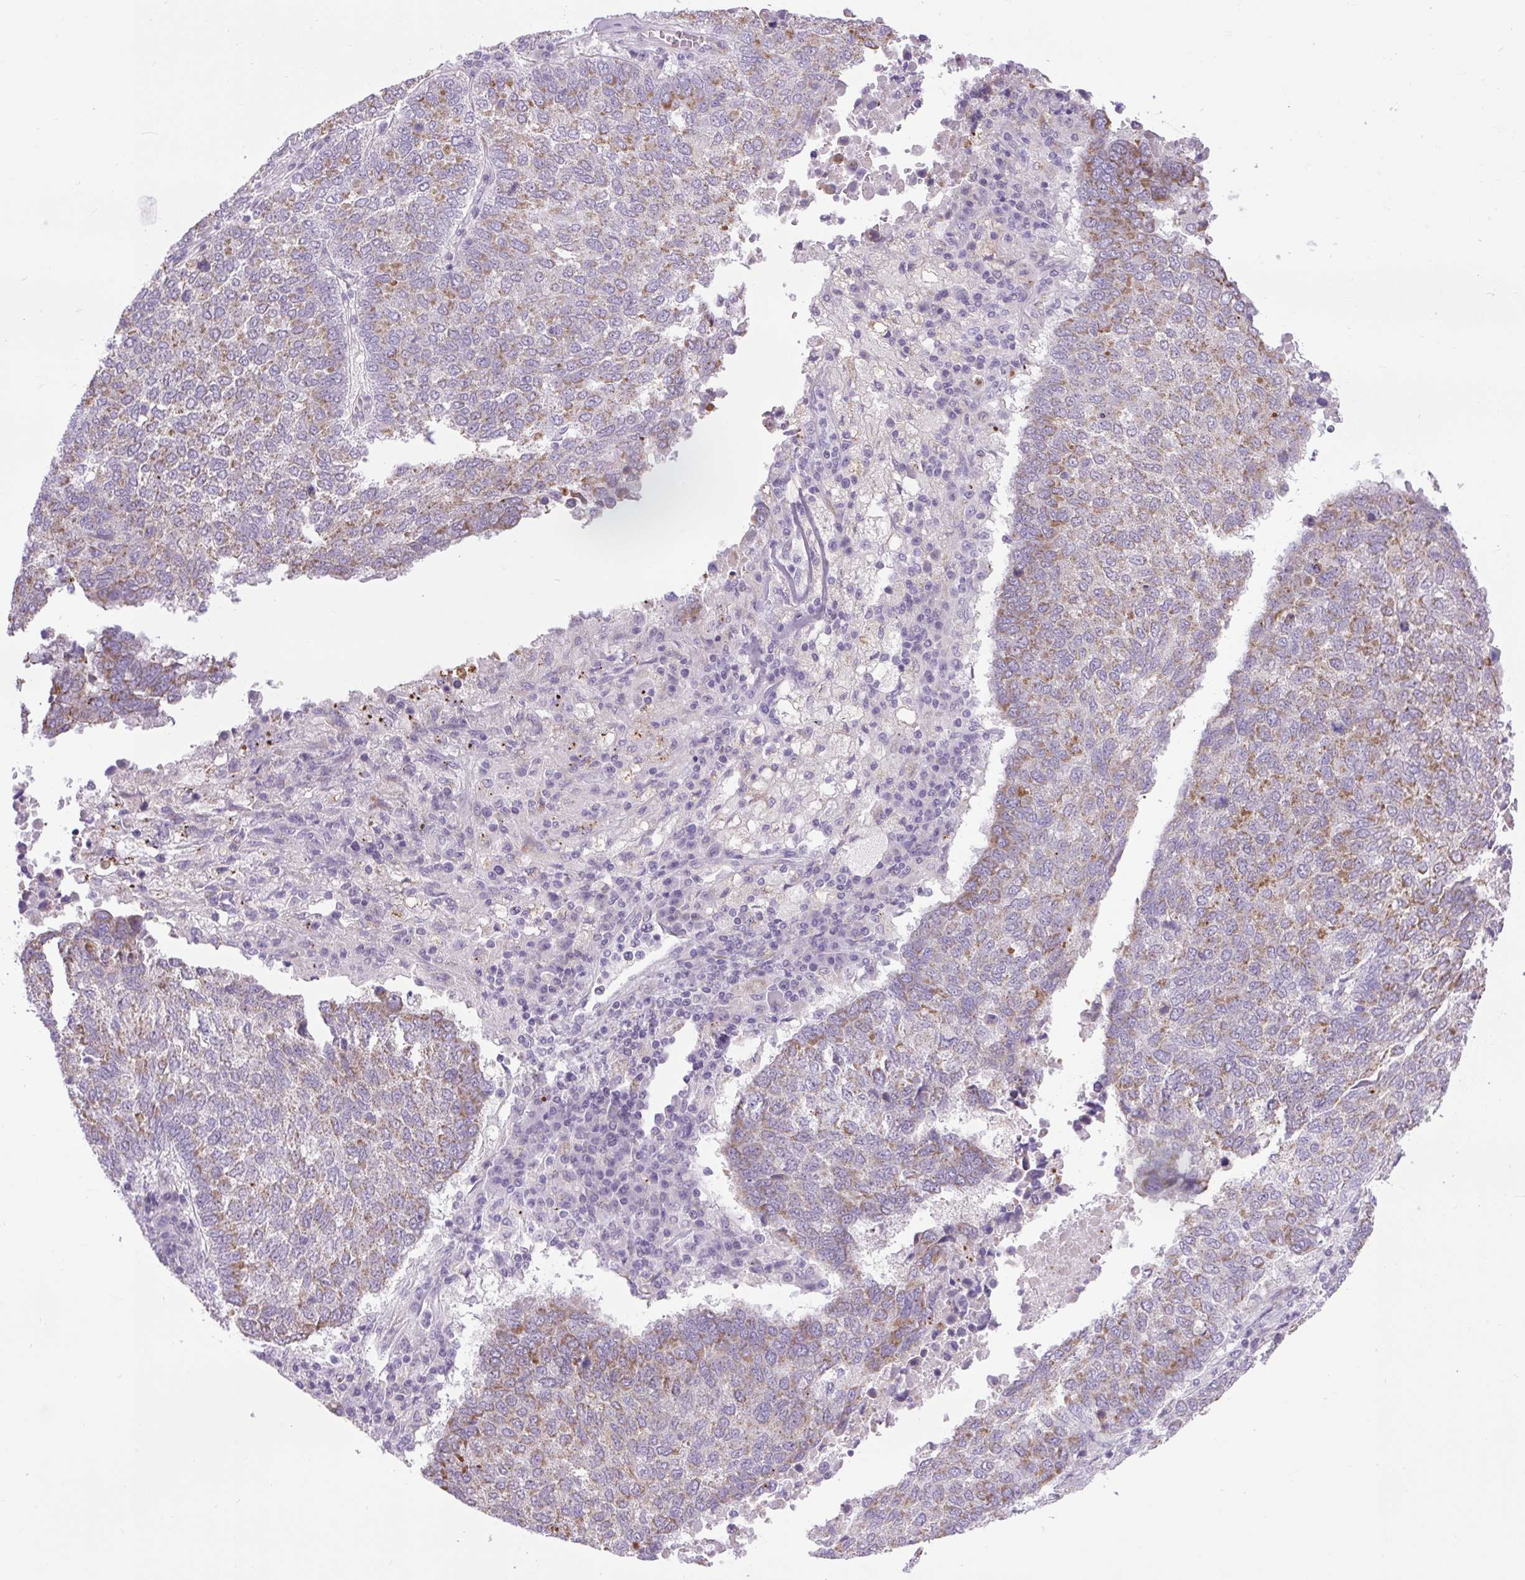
{"staining": {"intensity": "moderate", "quantity": "25%-75%", "location": "cytoplasmic/membranous"}, "tissue": "lung cancer", "cell_type": "Tumor cells", "image_type": "cancer", "snomed": [{"axis": "morphology", "description": "Squamous cell carcinoma, NOS"}, {"axis": "topography", "description": "Lung"}], "caption": "A histopathology image showing moderate cytoplasmic/membranous positivity in approximately 25%-75% of tumor cells in lung cancer, as visualized by brown immunohistochemical staining.", "gene": "RNASE10", "patient": {"sex": "male", "age": 73}}